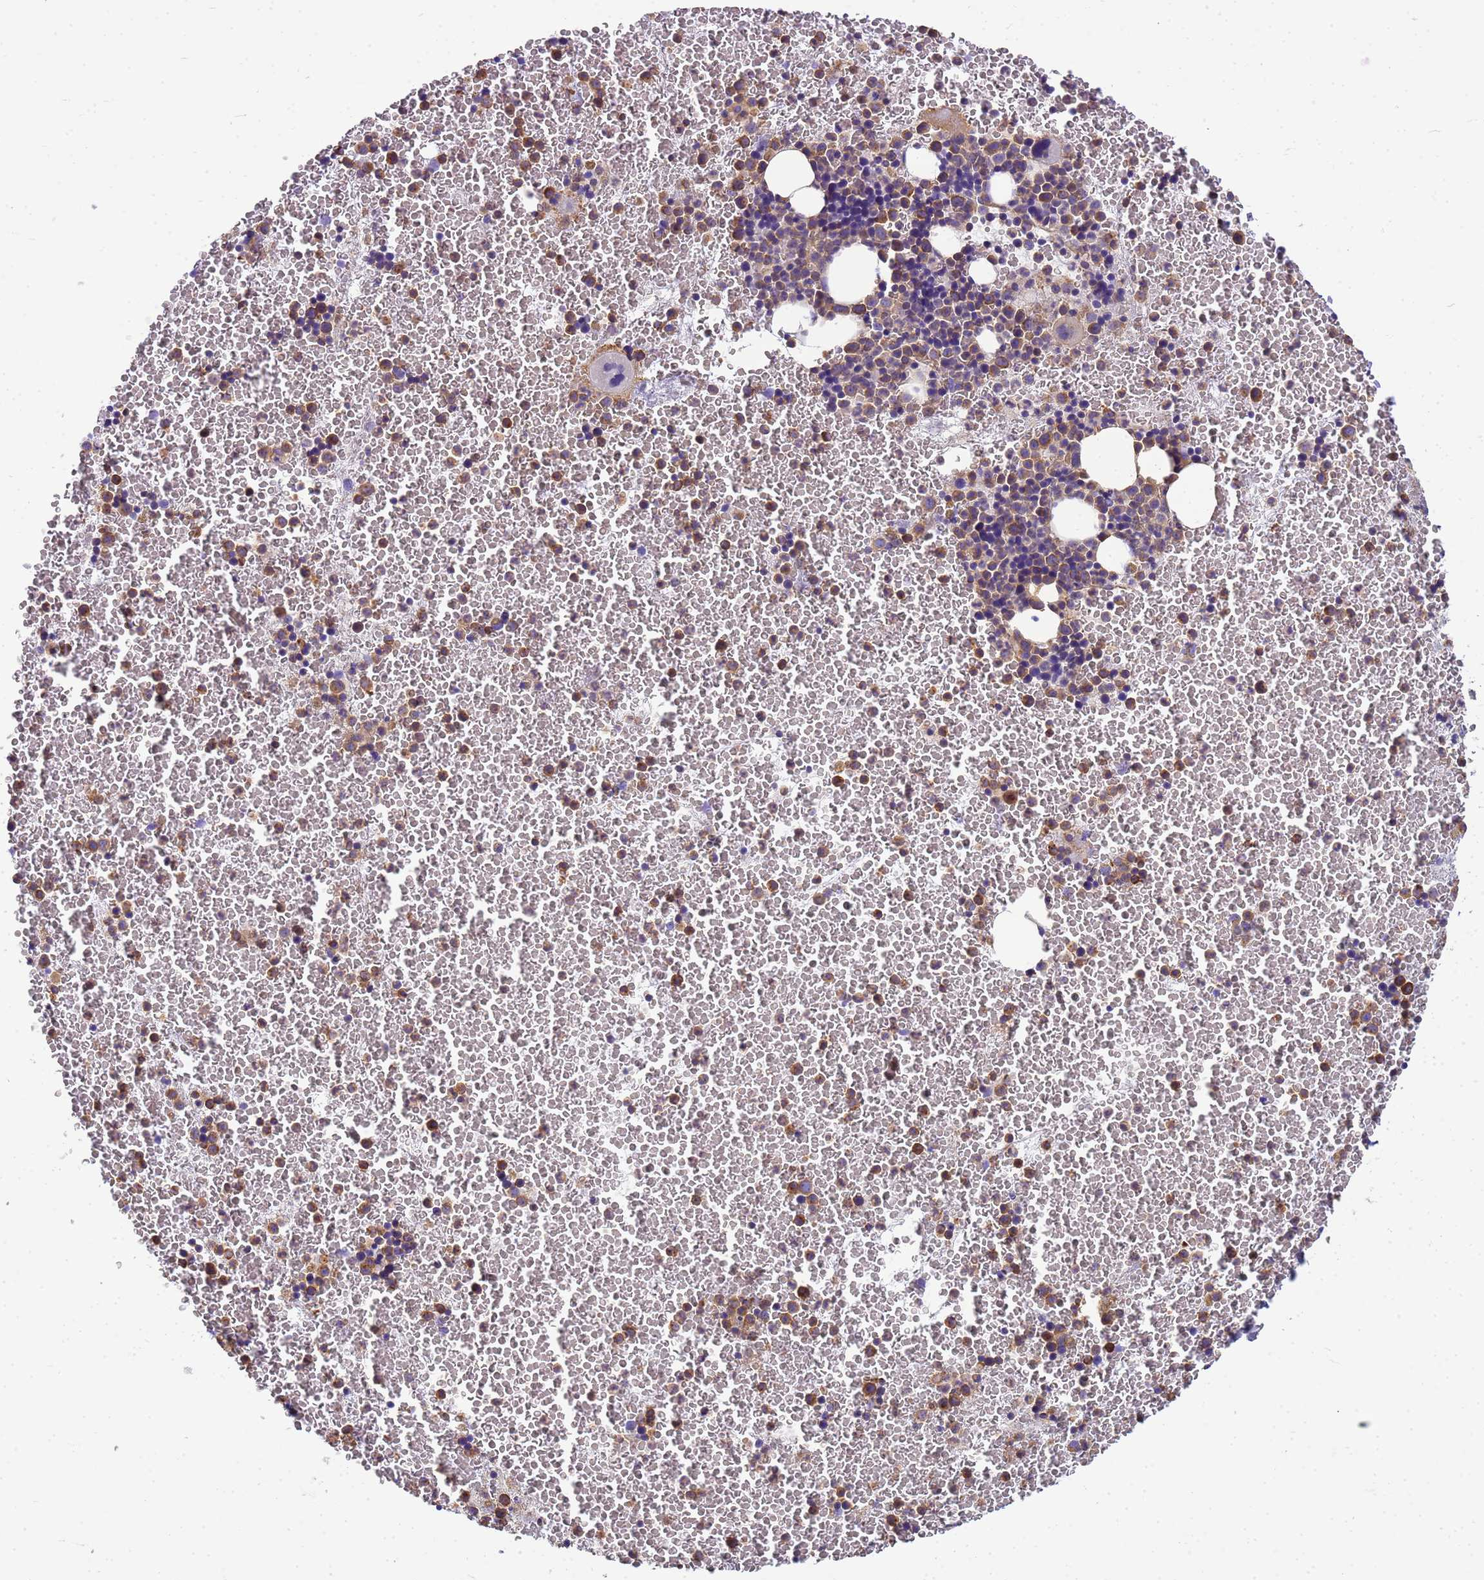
{"staining": {"intensity": "moderate", "quantity": "25%-75%", "location": "cytoplasmic/membranous"}, "tissue": "bone marrow", "cell_type": "Hematopoietic cells", "image_type": "normal", "snomed": [{"axis": "morphology", "description": "Normal tissue, NOS"}, {"axis": "topography", "description": "Bone marrow"}], "caption": "Hematopoietic cells show medium levels of moderate cytoplasmic/membranous positivity in about 25%-75% of cells in benign bone marrow. (DAB (3,3'-diaminobenzidine) = brown stain, brightfield microscopy at high magnification).", "gene": "ENSG00000198211", "patient": {"sex": "male", "age": 11}}